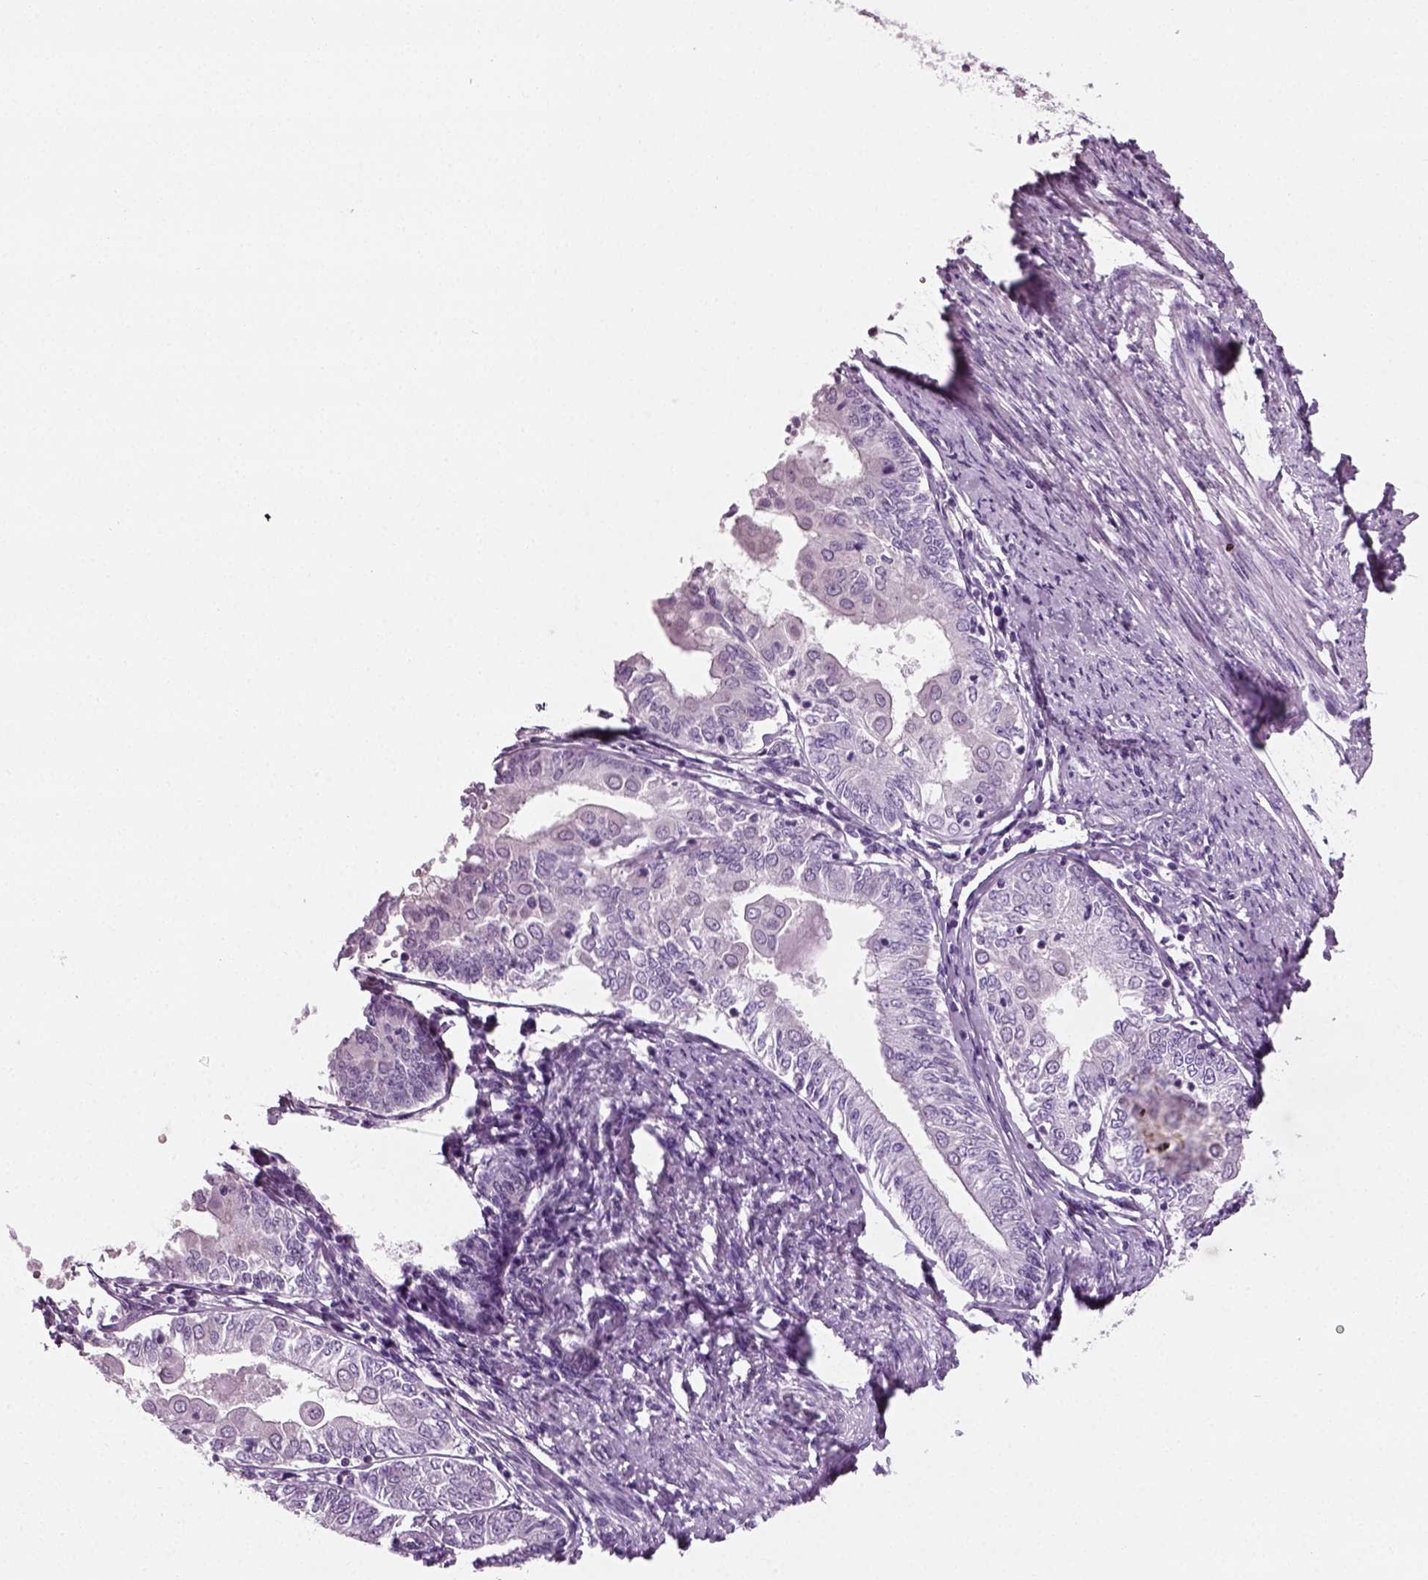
{"staining": {"intensity": "negative", "quantity": "none", "location": "none"}, "tissue": "endometrial cancer", "cell_type": "Tumor cells", "image_type": "cancer", "snomed": [{"axis": "morphology", "description": "Adenocarcinoma, NOS"}, {"axis": "topography", "description": "Endometrium"}], "caption": "Immunohistochemistry micrograph of human endometrial cancer stained for a protein (brown), which exhibits no staining in tumor cells.", "gene": "SPATA31E1", "patient": {"sex": "female", "age": 68}}